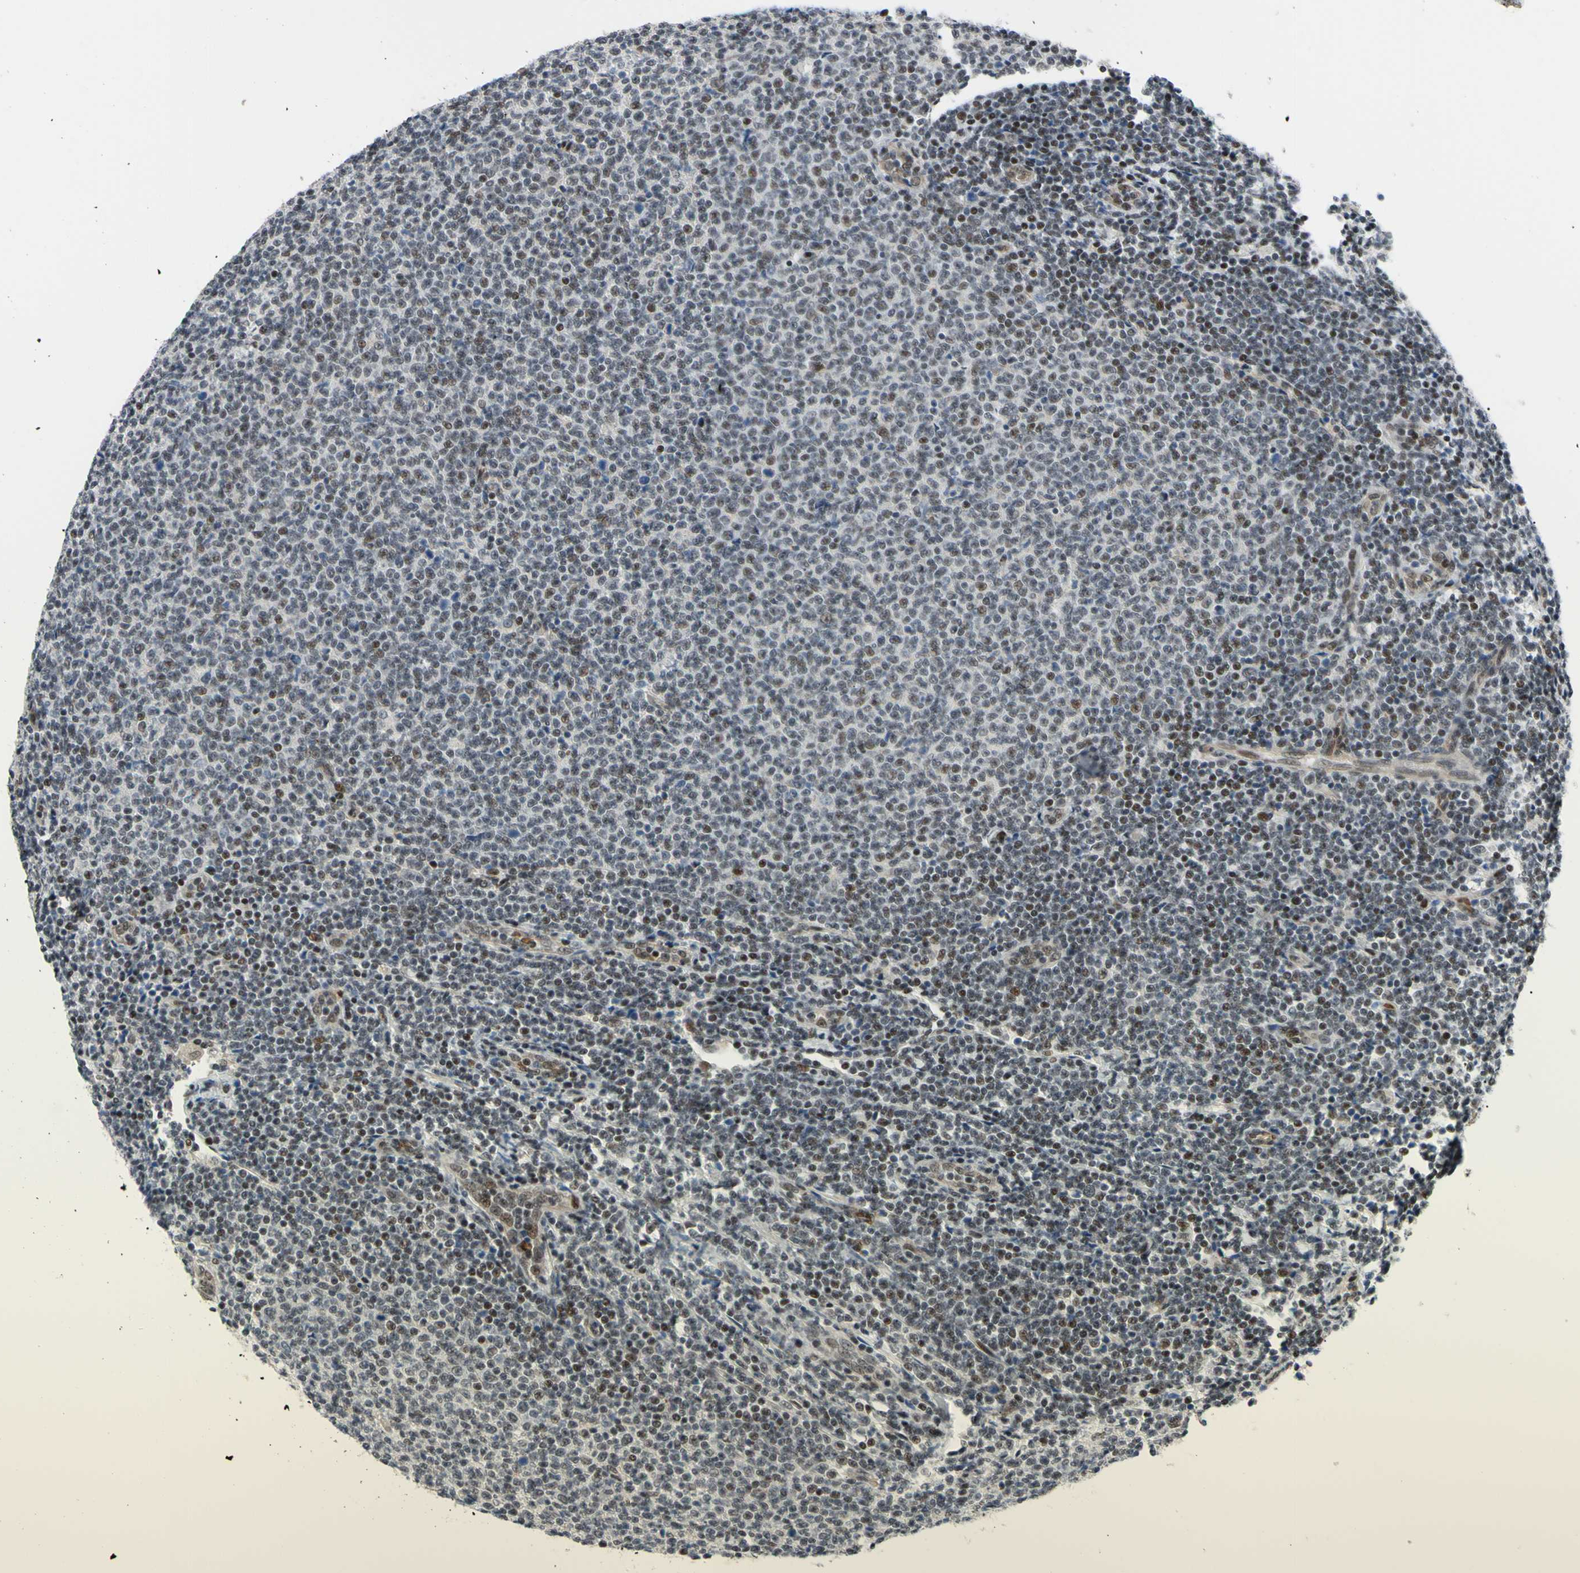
{"staining": {"intensity": "weak", "quantity": ">75%", "location": "nuclear"}, "tissue": "lymphoma", "cell_type": "Tumor cells", "image_type": "cancer", "snomed": [{"axis": "morphology", "description": "Malignant lymphoma, non-Hodgkin's type, Low grade"}, {"axis": "topography", "description": "Lymph node"}], "caption": "The micrograph reveals a brown stain indicating the presence of a protein in the nuclear of tumor cells in lymphoma.", "gene": "THAP12", "patient": {"sex": "male", "age": 66}}